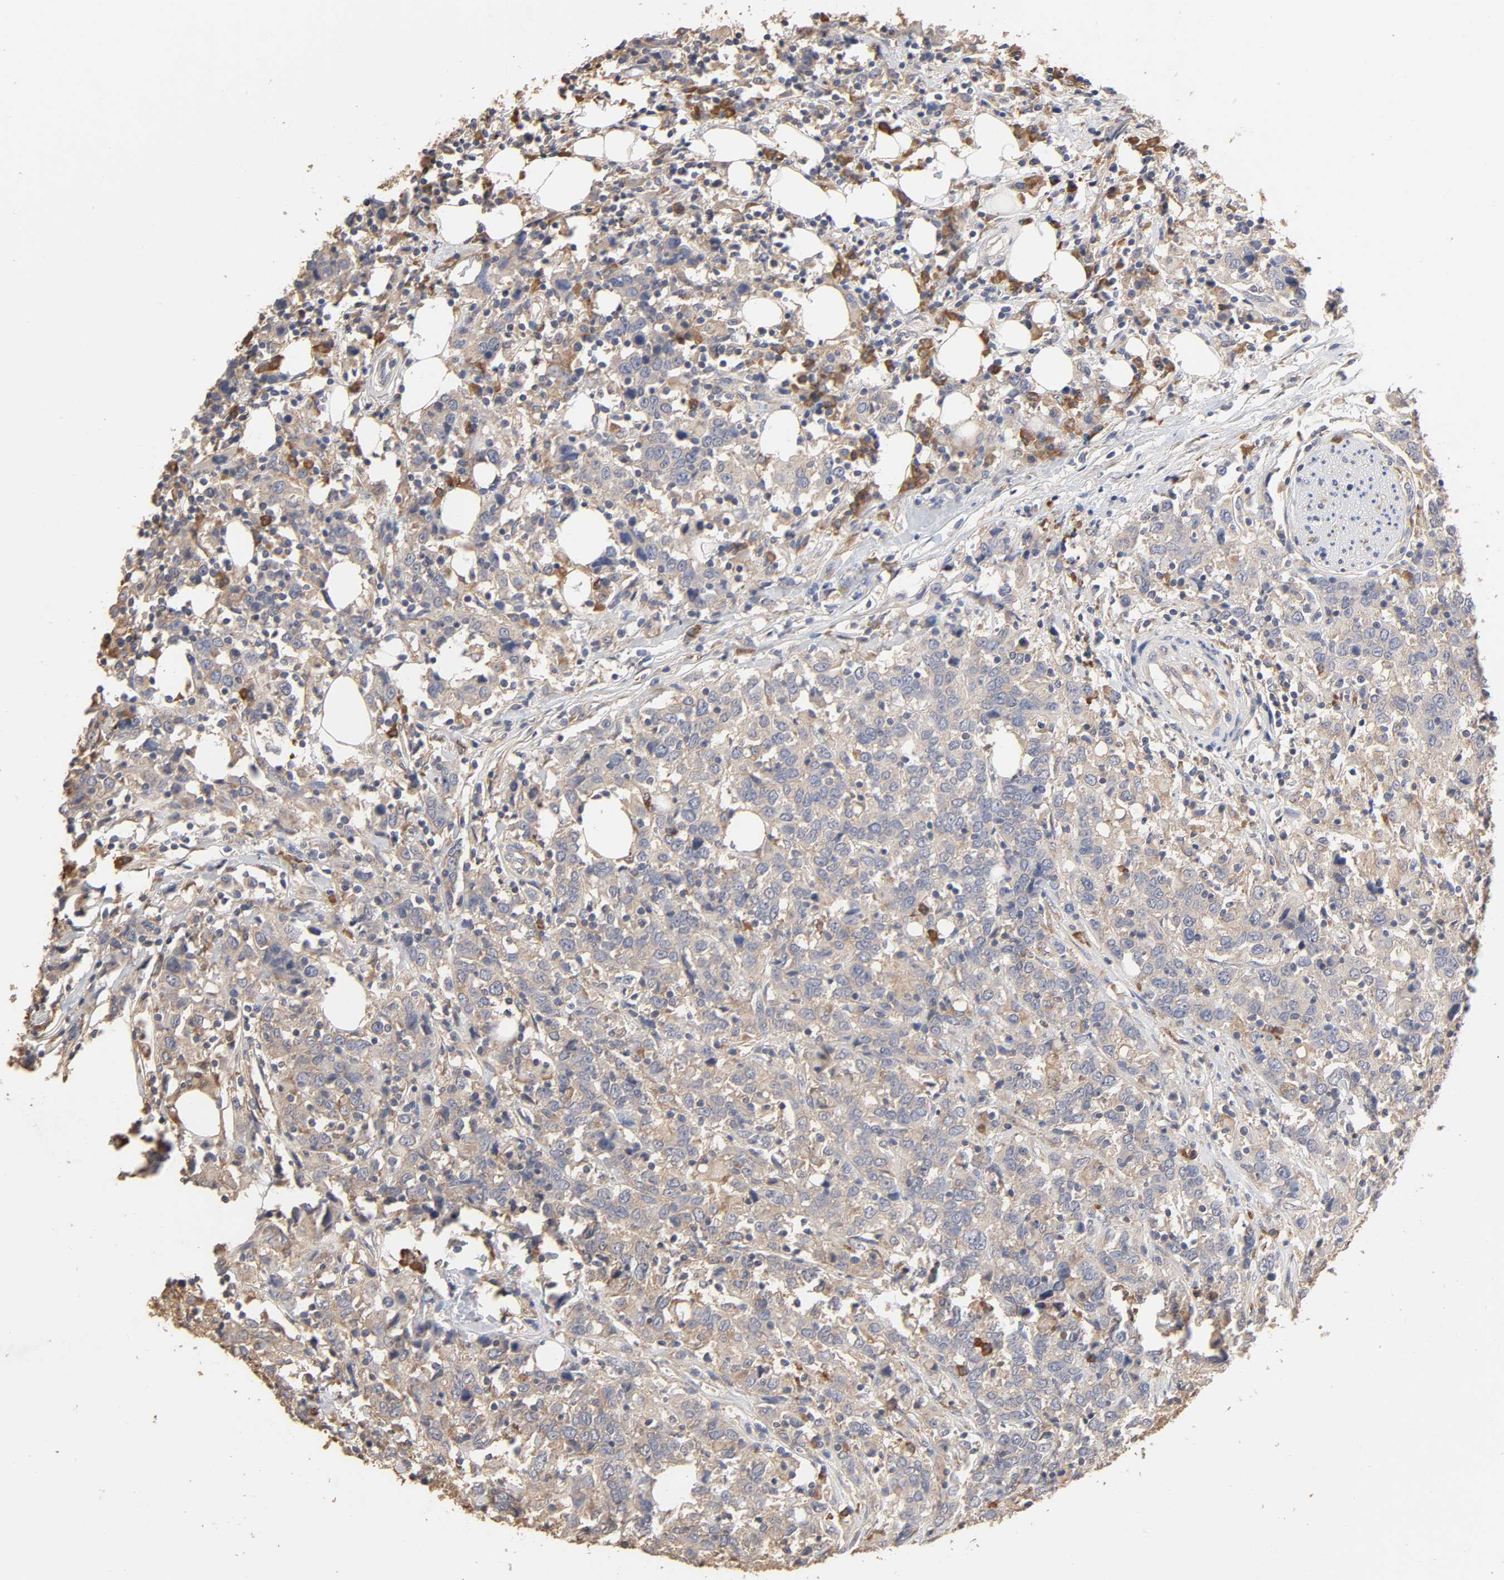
{"staining": {"intensity": "weak", "quantity": ">75%", "location": "cytoplasmic/membranous"}, "tissue": "urothelial cancer", "cell_type": "Tumor cells", "image_type": "cancer", "snomed": [{"axis": "morphology", "description": "Urothelial carcinoma, High grade"}, {"axis": "topography", "description": "Urinary bladder"}], "caption": "Protein analysis of urothelial cancer tissue reveals weak cytoplasmic/membranous expression in approximately >75% of tumor cells.", "gene": "EIF4G2", "patient": {"sex": "male", "age": 61}}